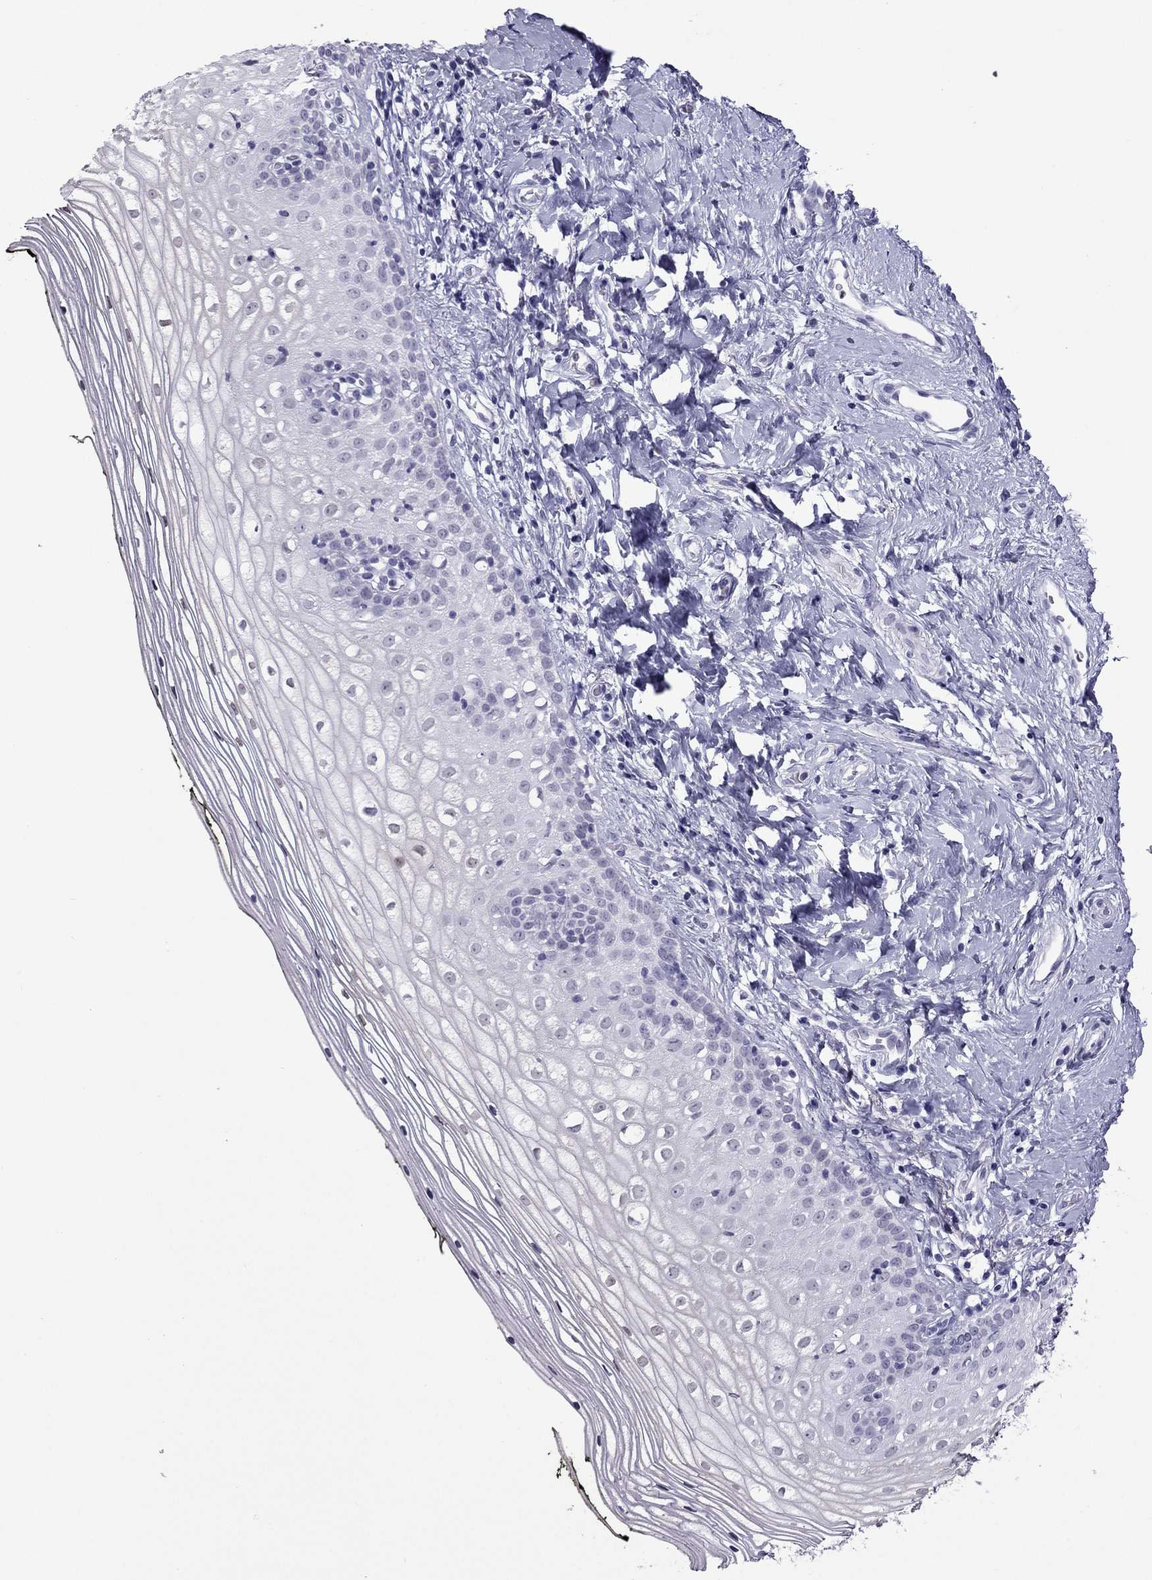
{"staining": {"intensity": "negative", "quantity": "none", "location": "none"}, "tissue": "vagina", "cell_type": "Squamous epithelial cells", "image_type": "normal", "snomed": [{"axis": "morphology", "description": "Normal tissue, NOS"}, {"axis": "topography", "description": "Vagina"}], "caption": "IHC of benign human vagina shows no expression in squamous epithelial cells.", "gene": "MYLK3", "patient": {"sex": "female", "age": 47}}